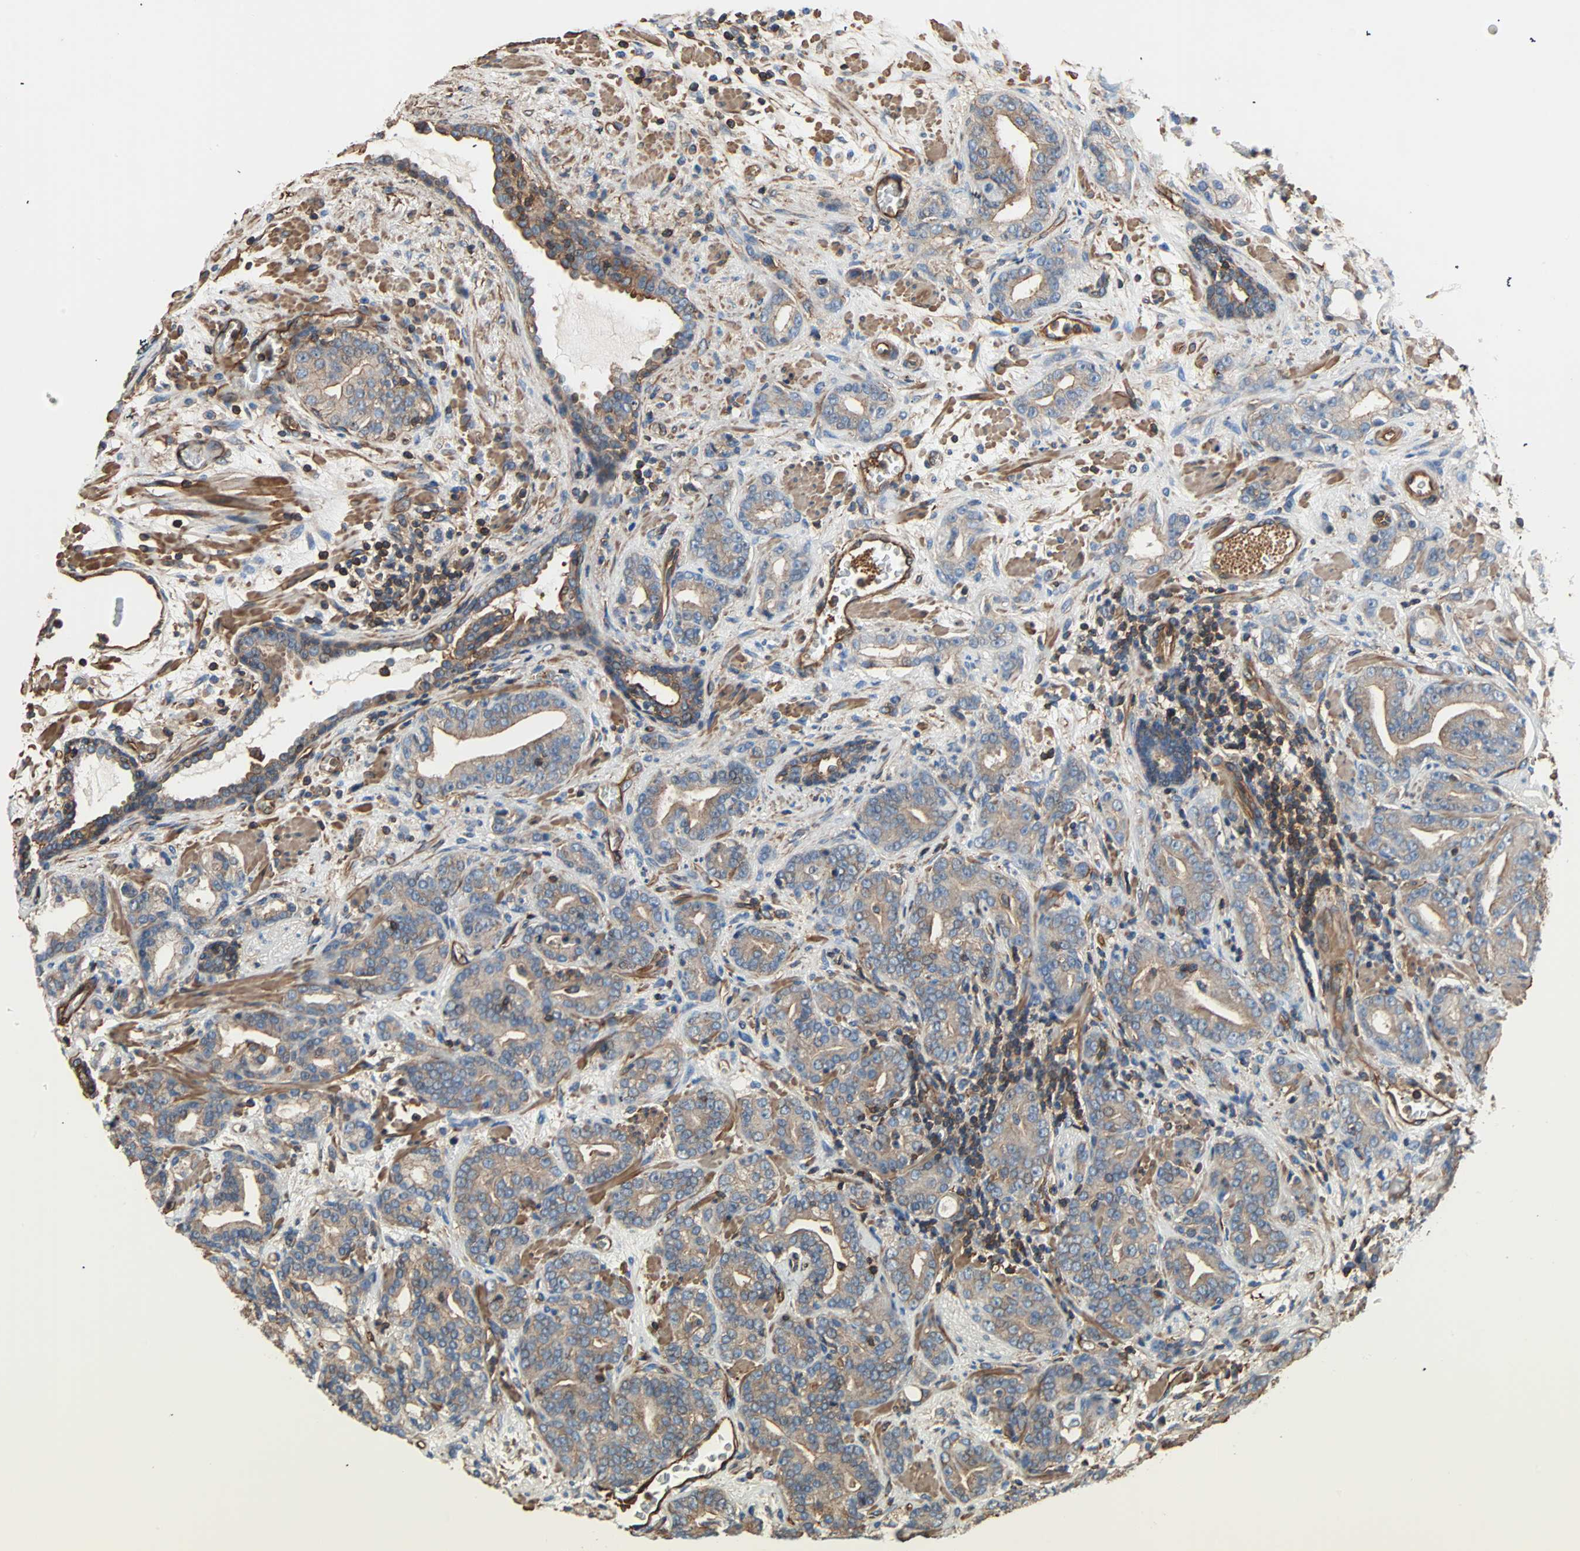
{"staining": {"intensity": "weak", "quantity": "25%-75%", "location": "cytoplasmic/membranous"}, "tissue": "prostate cancer", "cell_type": "Tumor cells", "image_type": "cancer", "snomed": [{"axis": "morphology", "description": "Adenocarcinoma, Low grade"}, {"axis": "topography", "description": "Prostate"}], "caption": "Prostate cancer stained for a protein displays weak cytoplasmic/membranous positivity in tumor cells. Ihc stains the protein of interest in brown and the nuclei are stained blue.", "gene": "GALNT10", "patient": {"sex": "male", "age": 63}}